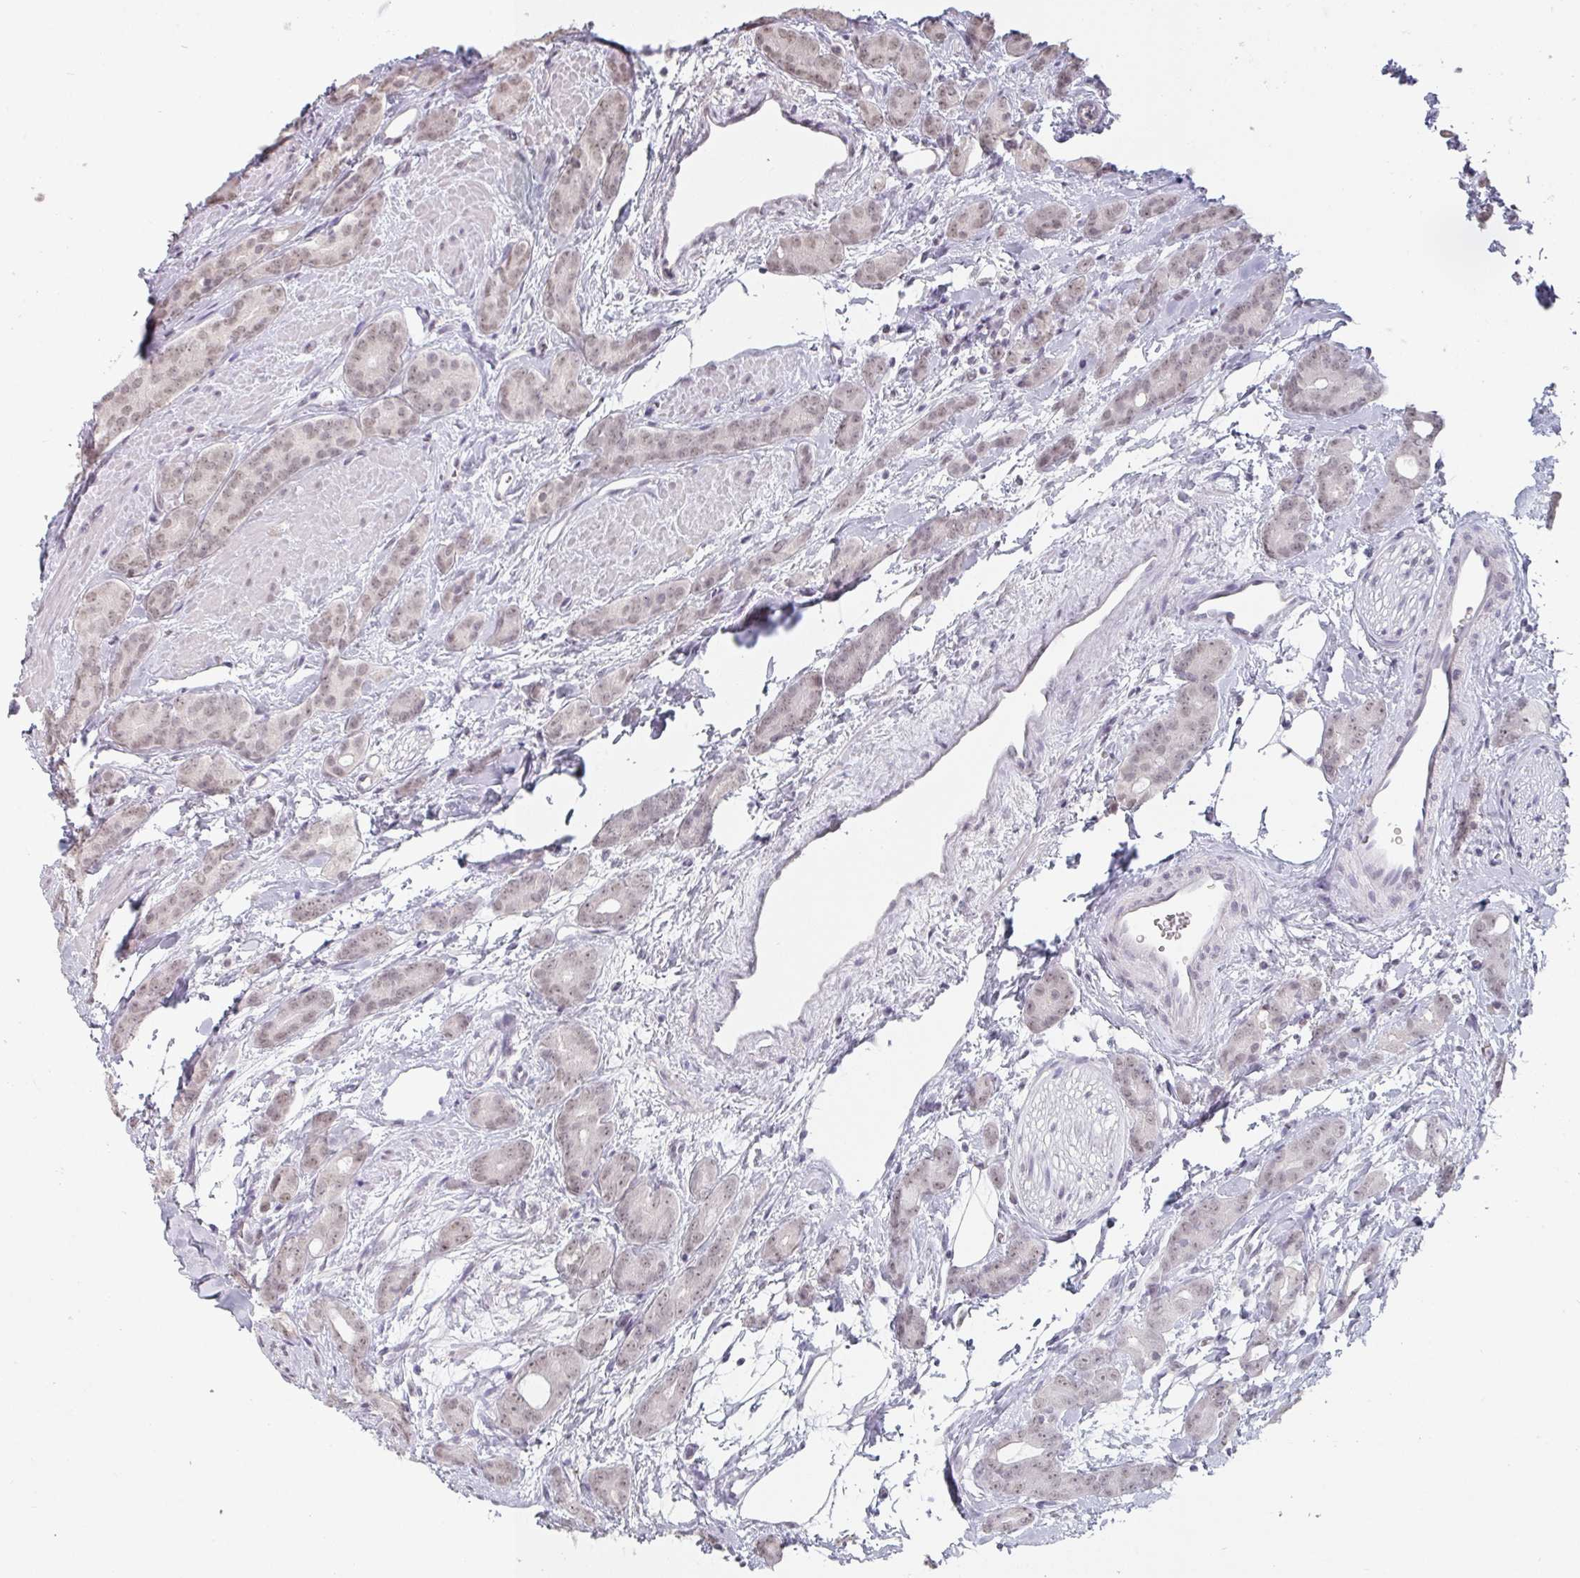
{"staining": {"intensity": "weak", "quantity": "25%-75%", "location": "nuclear"}, "tissue": "prostate cancer", "cell_type": "Tumor cells", "image_type": "cancer", "snomed": [{"axis": "morphology", "description": "Adenocarcinoma, High grade"}, {"axis": "topography", "description": "Prostate"}], "caption": "Weak nuclear protein staining is present in approximately 25%-75% of tumor cells in prostate adenocarcinoma (high-grade).", "gene": "SPRR1A", "patient": {"sex": "male", "age": 62}}